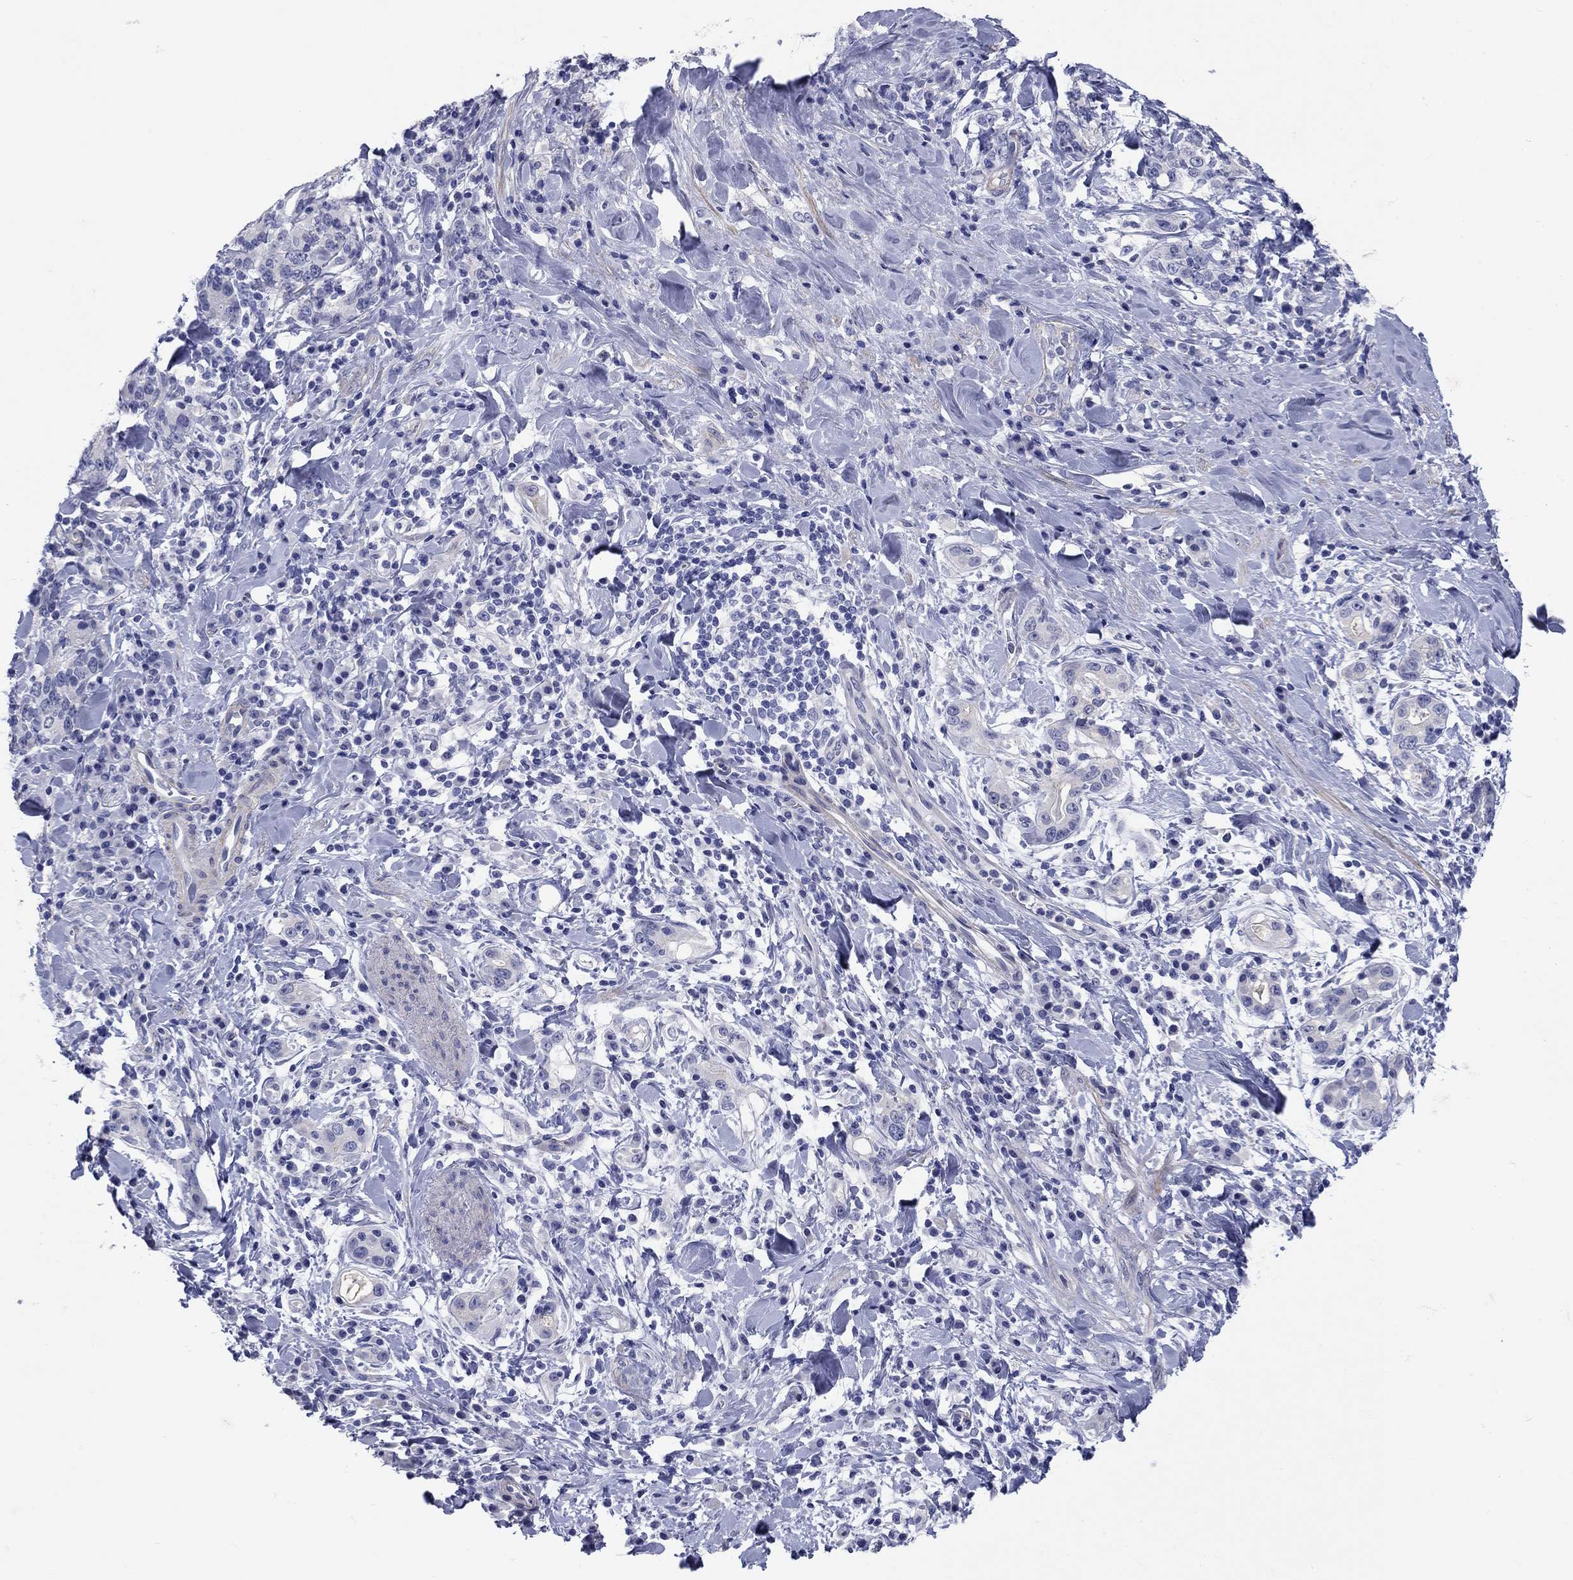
{"staining": {"intensity": "negative", "quantity": "none", "location": "none"}, "tissue": "stomach cancer", "cell_type": "Tumor cells", "image_type": "cancer", "snomed": [{"axis": "morphology", "description": "Adenocarcinoma, NOS"}, {"axis": "topography", "description": "Stomach"}], "caption": "The photomicrograph demonstrates no significant expression in tumor cells of stomach cancer (adenocarcinoma).", "gene": "PRKCG", "patient": {"sex": "male", "age": 79}}